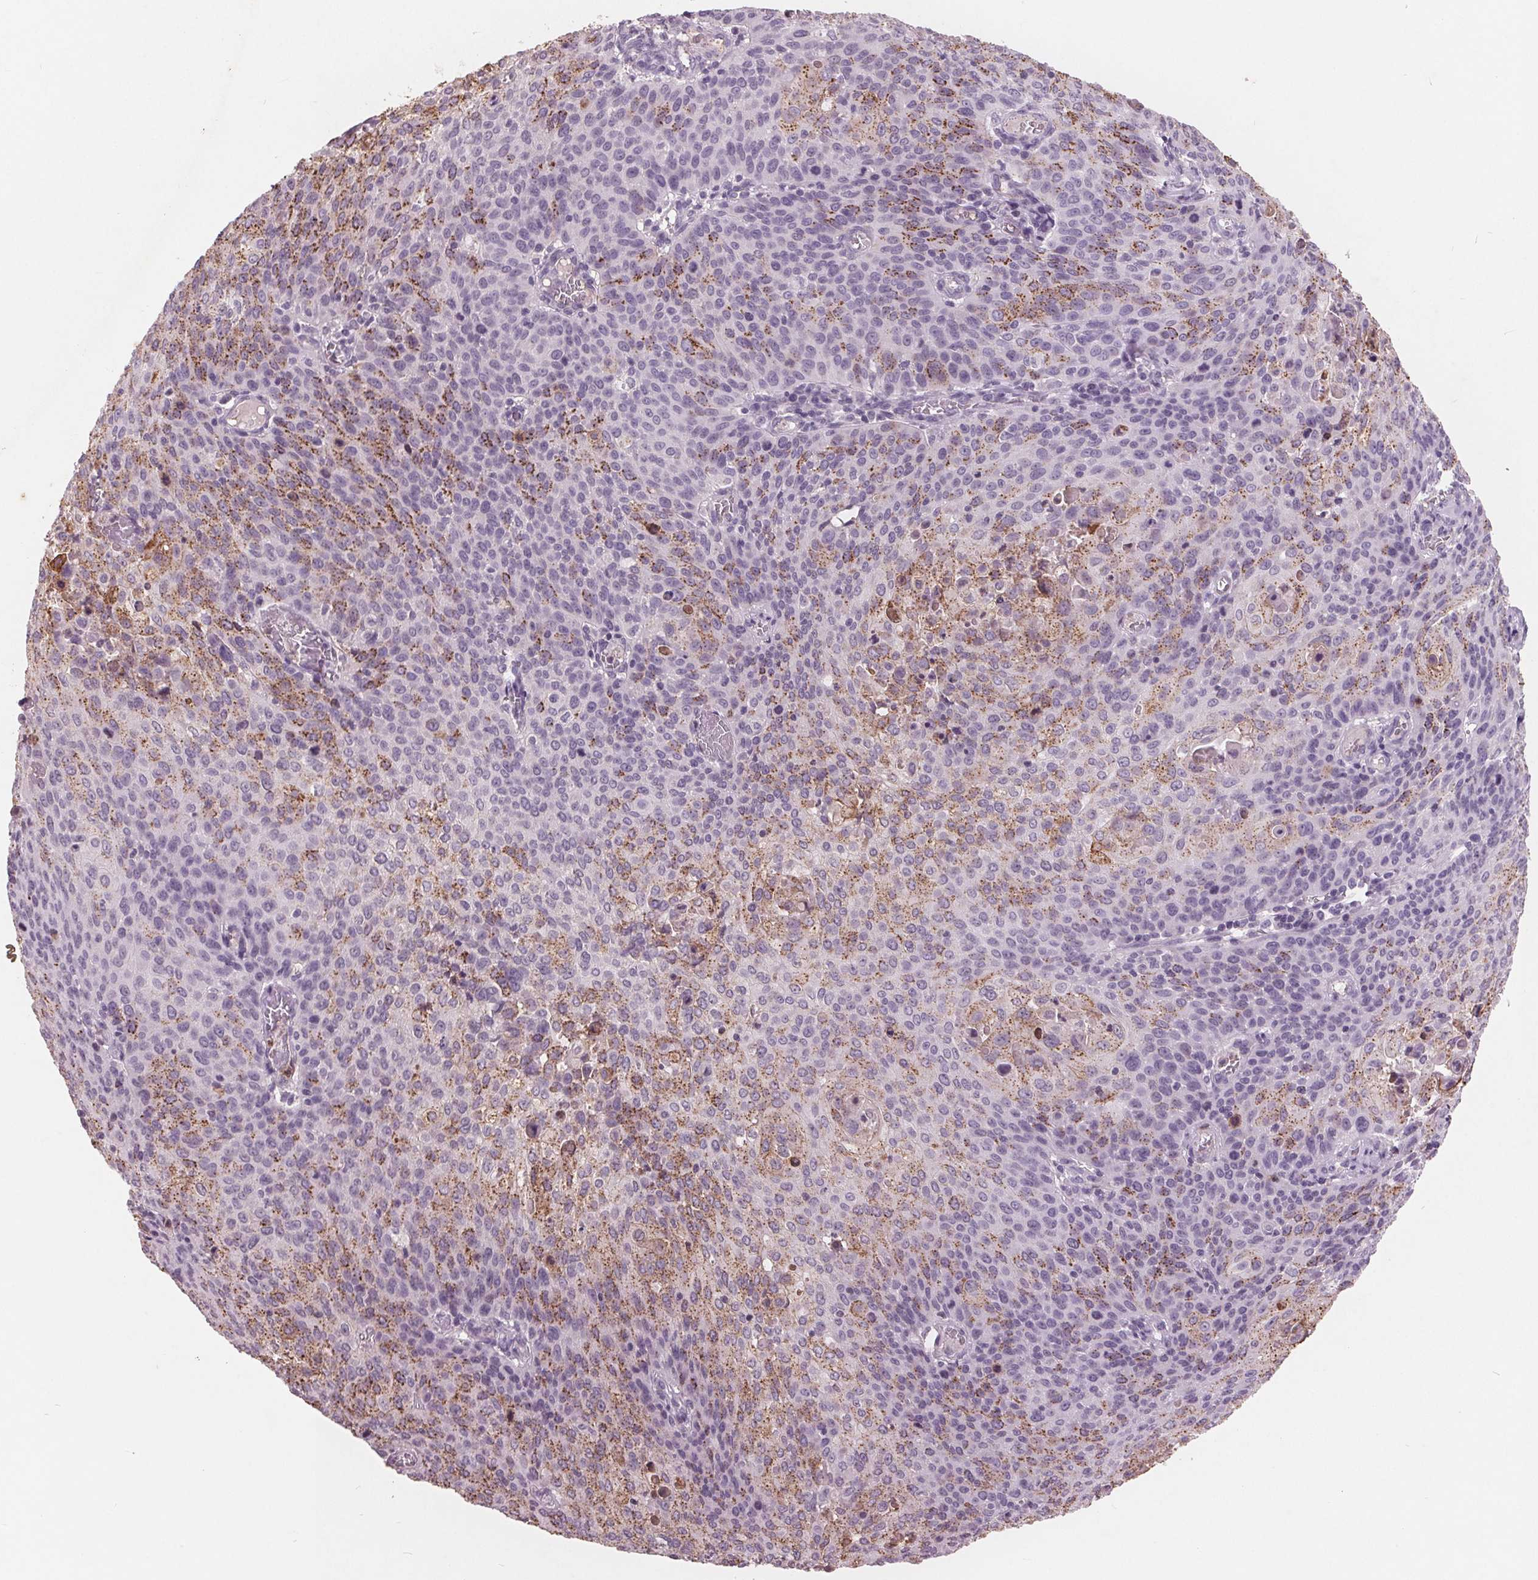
{"staining": {"intensity": "moderate", "quantity": "25%-75%", "location": "cytoplasmic/membranous"}, "tissue": "cervical cancer", "cell_type": "Tumor cells", "image_type": "cancer", "snomed": [{"axis": "morphology", "description": "Squamous cell carcinoma, NOS"}, {"axis": "topography", "description": "Cervix"}], "caption": "This image shows immunohistochemistry (IHC) staining of cervical cancer, with medium moderate cytoplasmic/membranous positivity in about 25%-75% of tumor cells.", "gene": "PTPN14", "patient": {"sex": "female", "age": 65}}